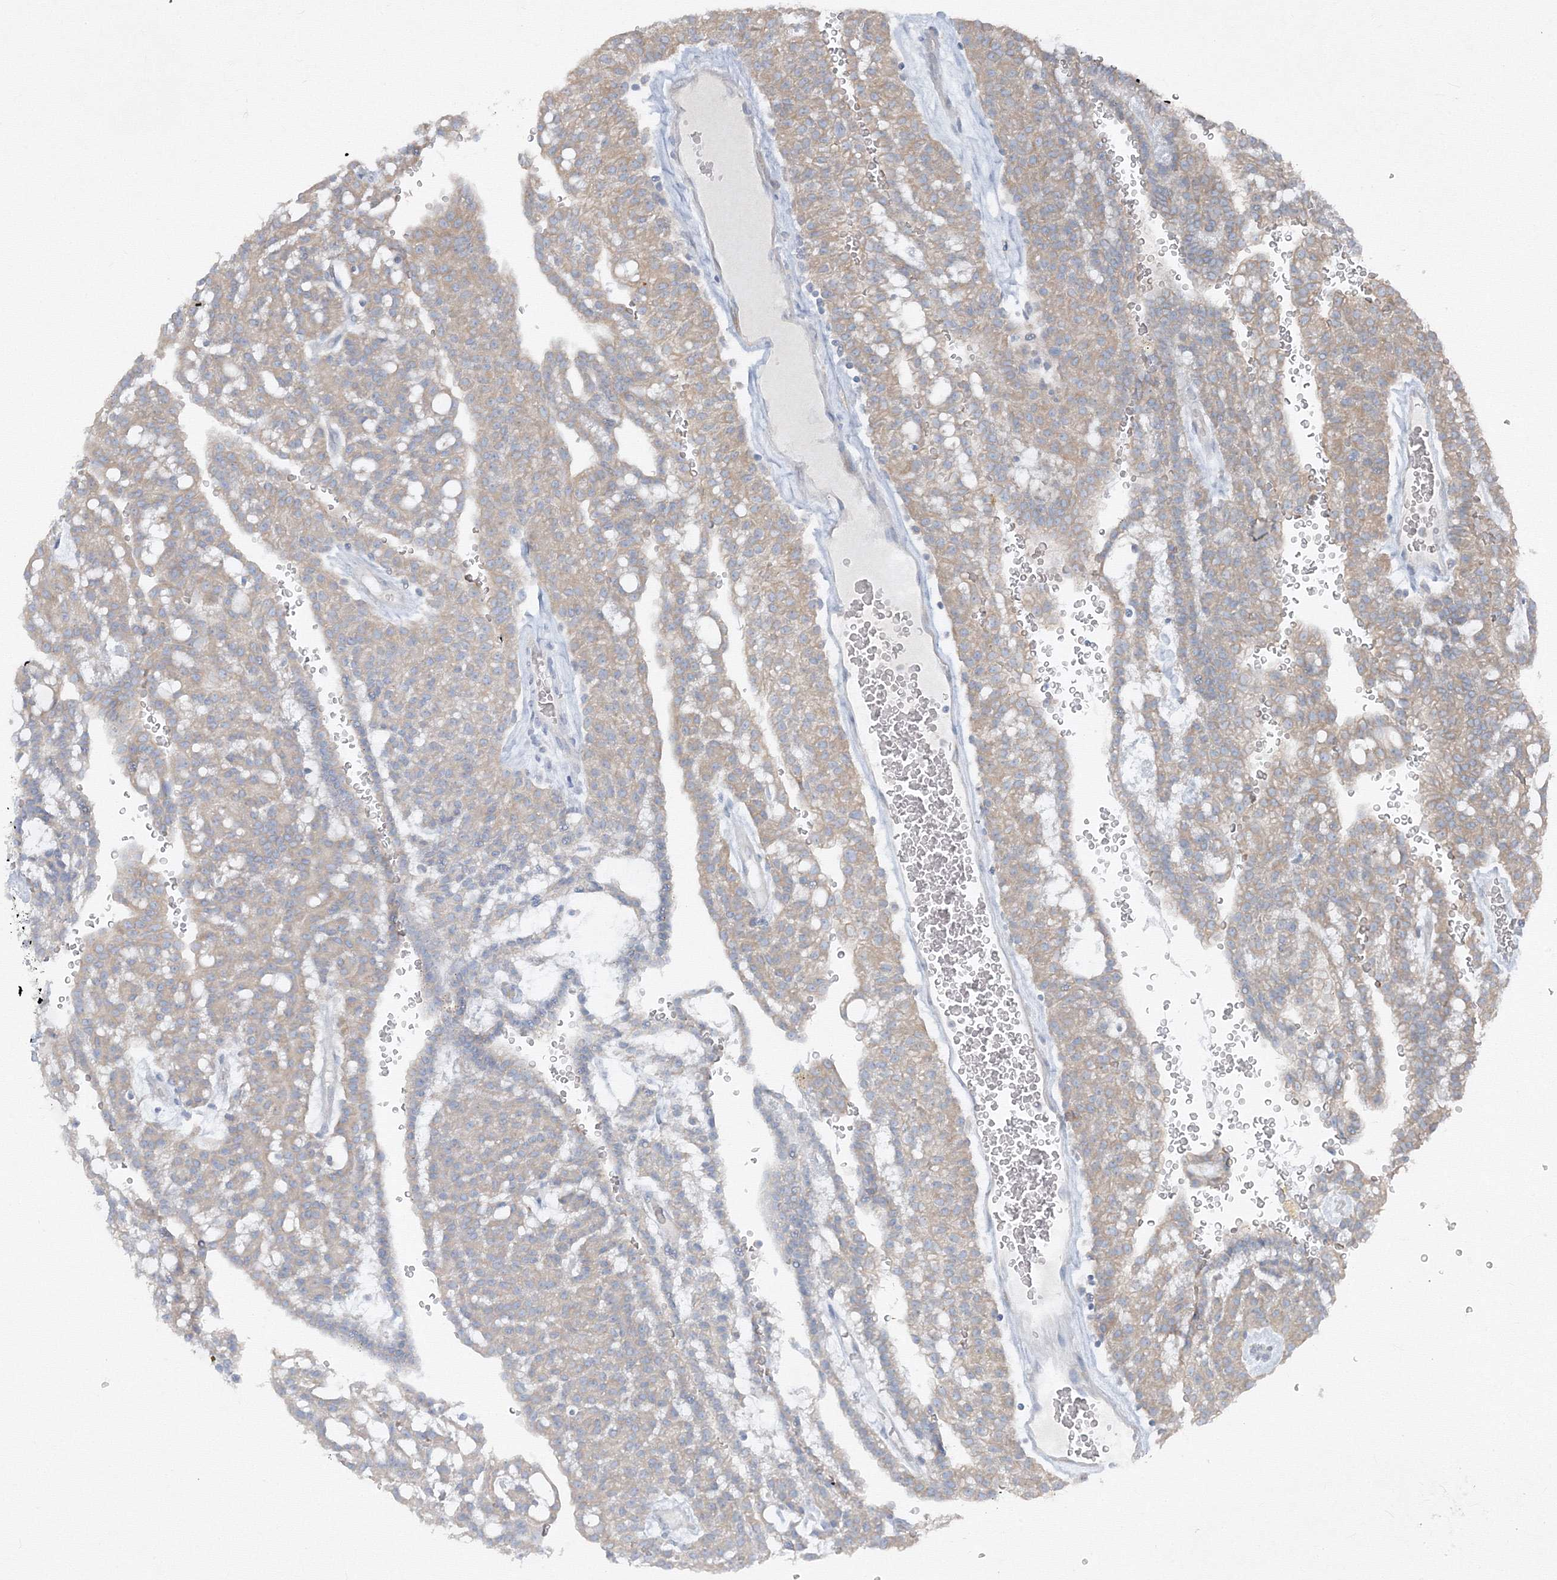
{"staining": {"intensity": "weak", "quantity": ">75%", "location": "cytoplasmic/membranous"}, "tissue": "renal cancer", "cell_type": "Tumor cells", "image_type": "cancer", "snomed": [{"axis": "morphology", "description": "Adenocarcinoma, NOS"}, {"axis": "topography", "description": "Kidney"}], "caption": "Weak cytoplasmic/membranous staining for a protein is appreciated in about >75% of tumor cells of renal cancer using immunohistochemistry (IHC).", "gene": "IFNAR1", "patient": {"sex": "male", "age": 63}}